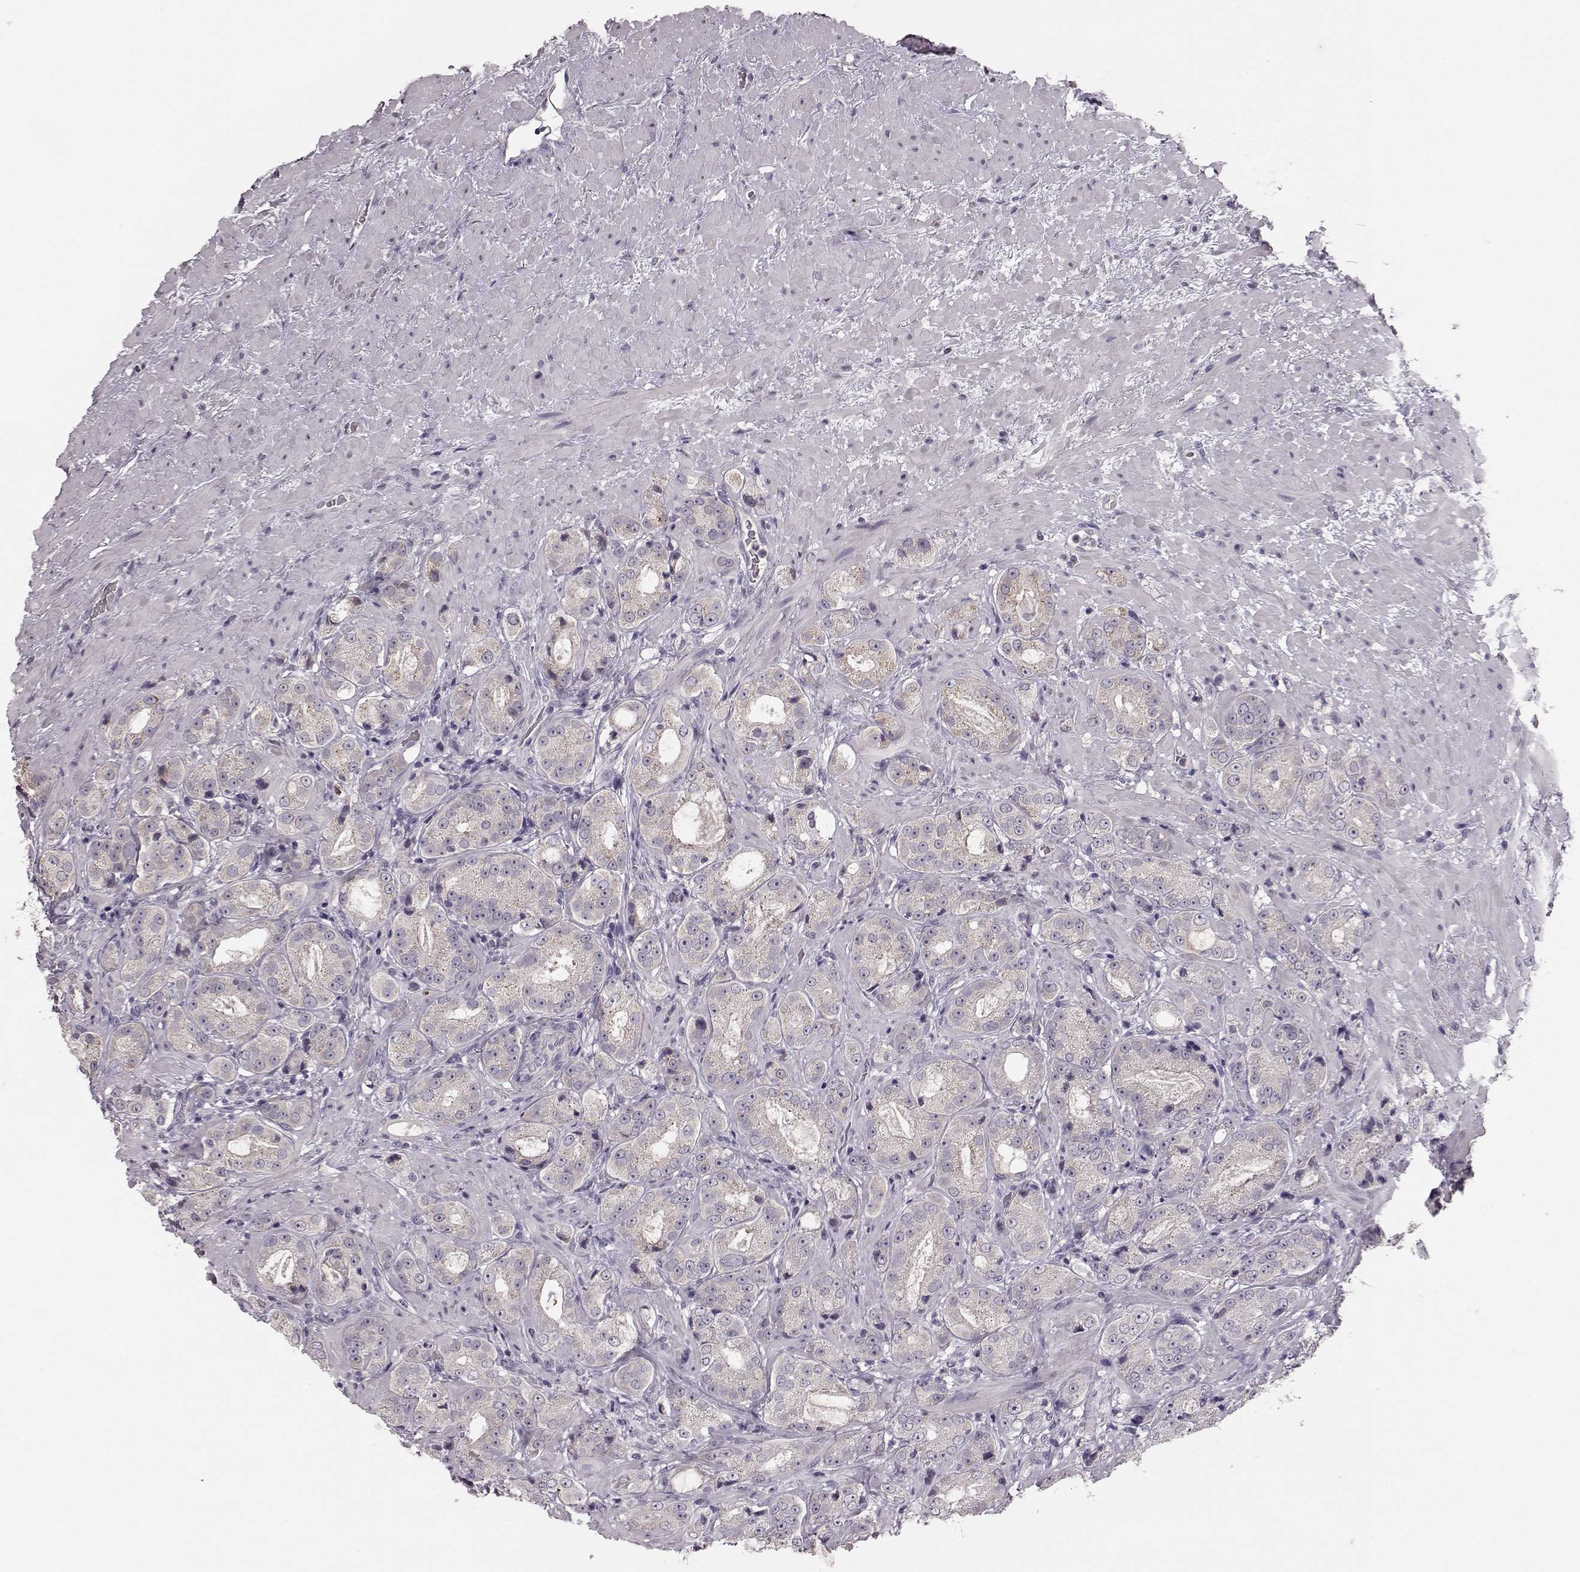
{"staining": {"intensity": "negative", "quantity": "none", "location": "none"}, "tissue": "prostate cancer", "cell_type": "Tumor cells", "image_type": "cancer", "snomed": [{"axis": "morphology", "description": "Normal tissue, NOS"}, {"axis": "morphology", "description": "Adenocarcinoma, High grade"}, {"axis": "topography", "description": "Prostate"}], "caption": "IHC of prostate cancer exhibits no positivity in tumor cells. (DAB (3,3'-diaminobenzidine) IHC visualized using brightfield microscopy, high magnification).", "gene": "BFSP2", "patient": {"sex": "male", "age": 83}}